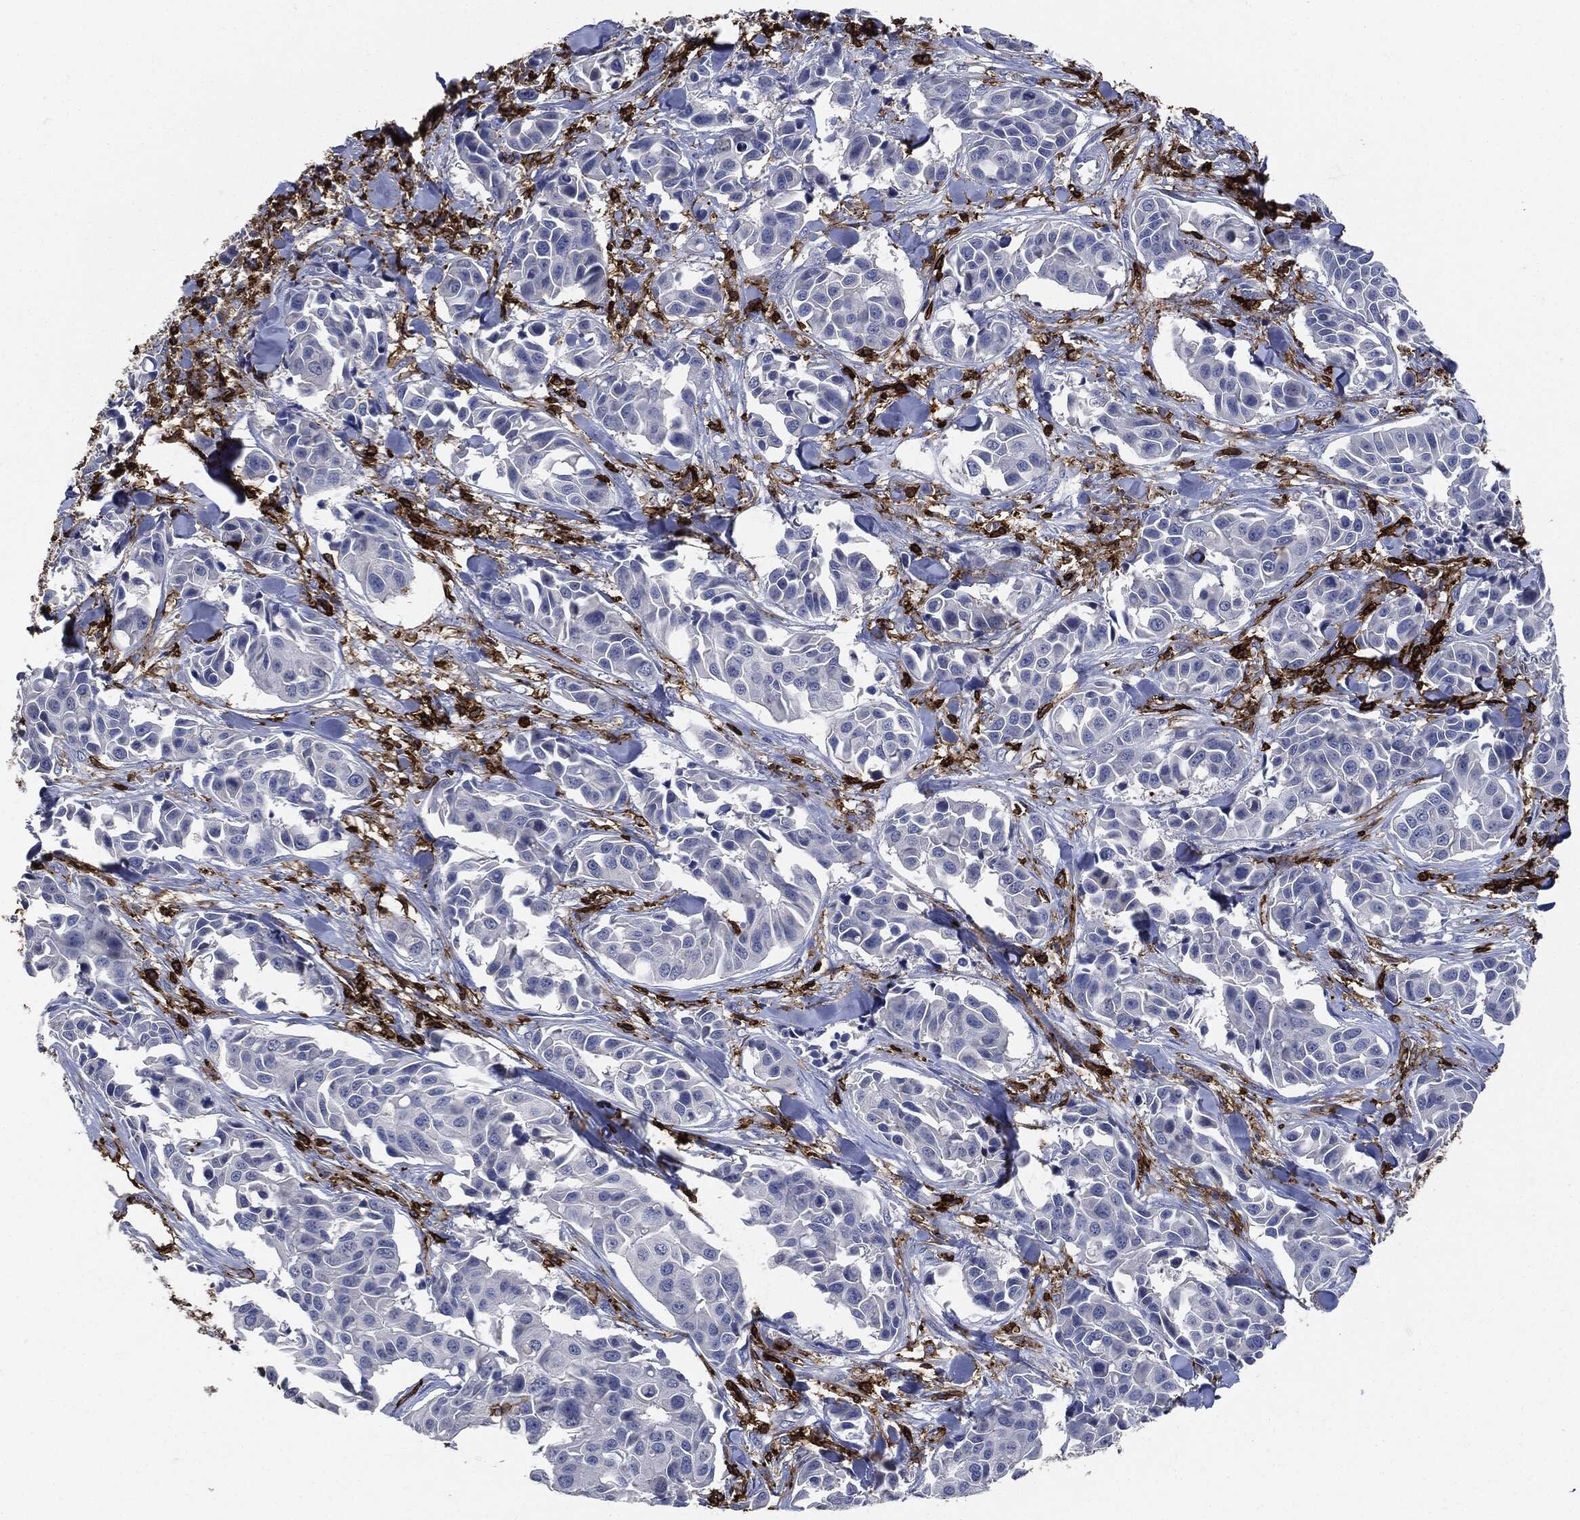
{"staining": {"intensity": "negative", "quantity": "none", "location": "none"}, "tissue": "head and neck cancer", "cell_type": "Tumor cells", "image_type": "cancer", "snomed": [{"axis": "morphology", "description": "Adenocarcinoma, NOS"}, {"axis": "topography", "description": "Head-Neck"}], "caption": "Adenocarcinoma (head and neck) was stained to show a protein in brown. There is no significant staining in tumor cells.", "gene": "PTPRC", "patient": {"sex": "male", "age": 76}}